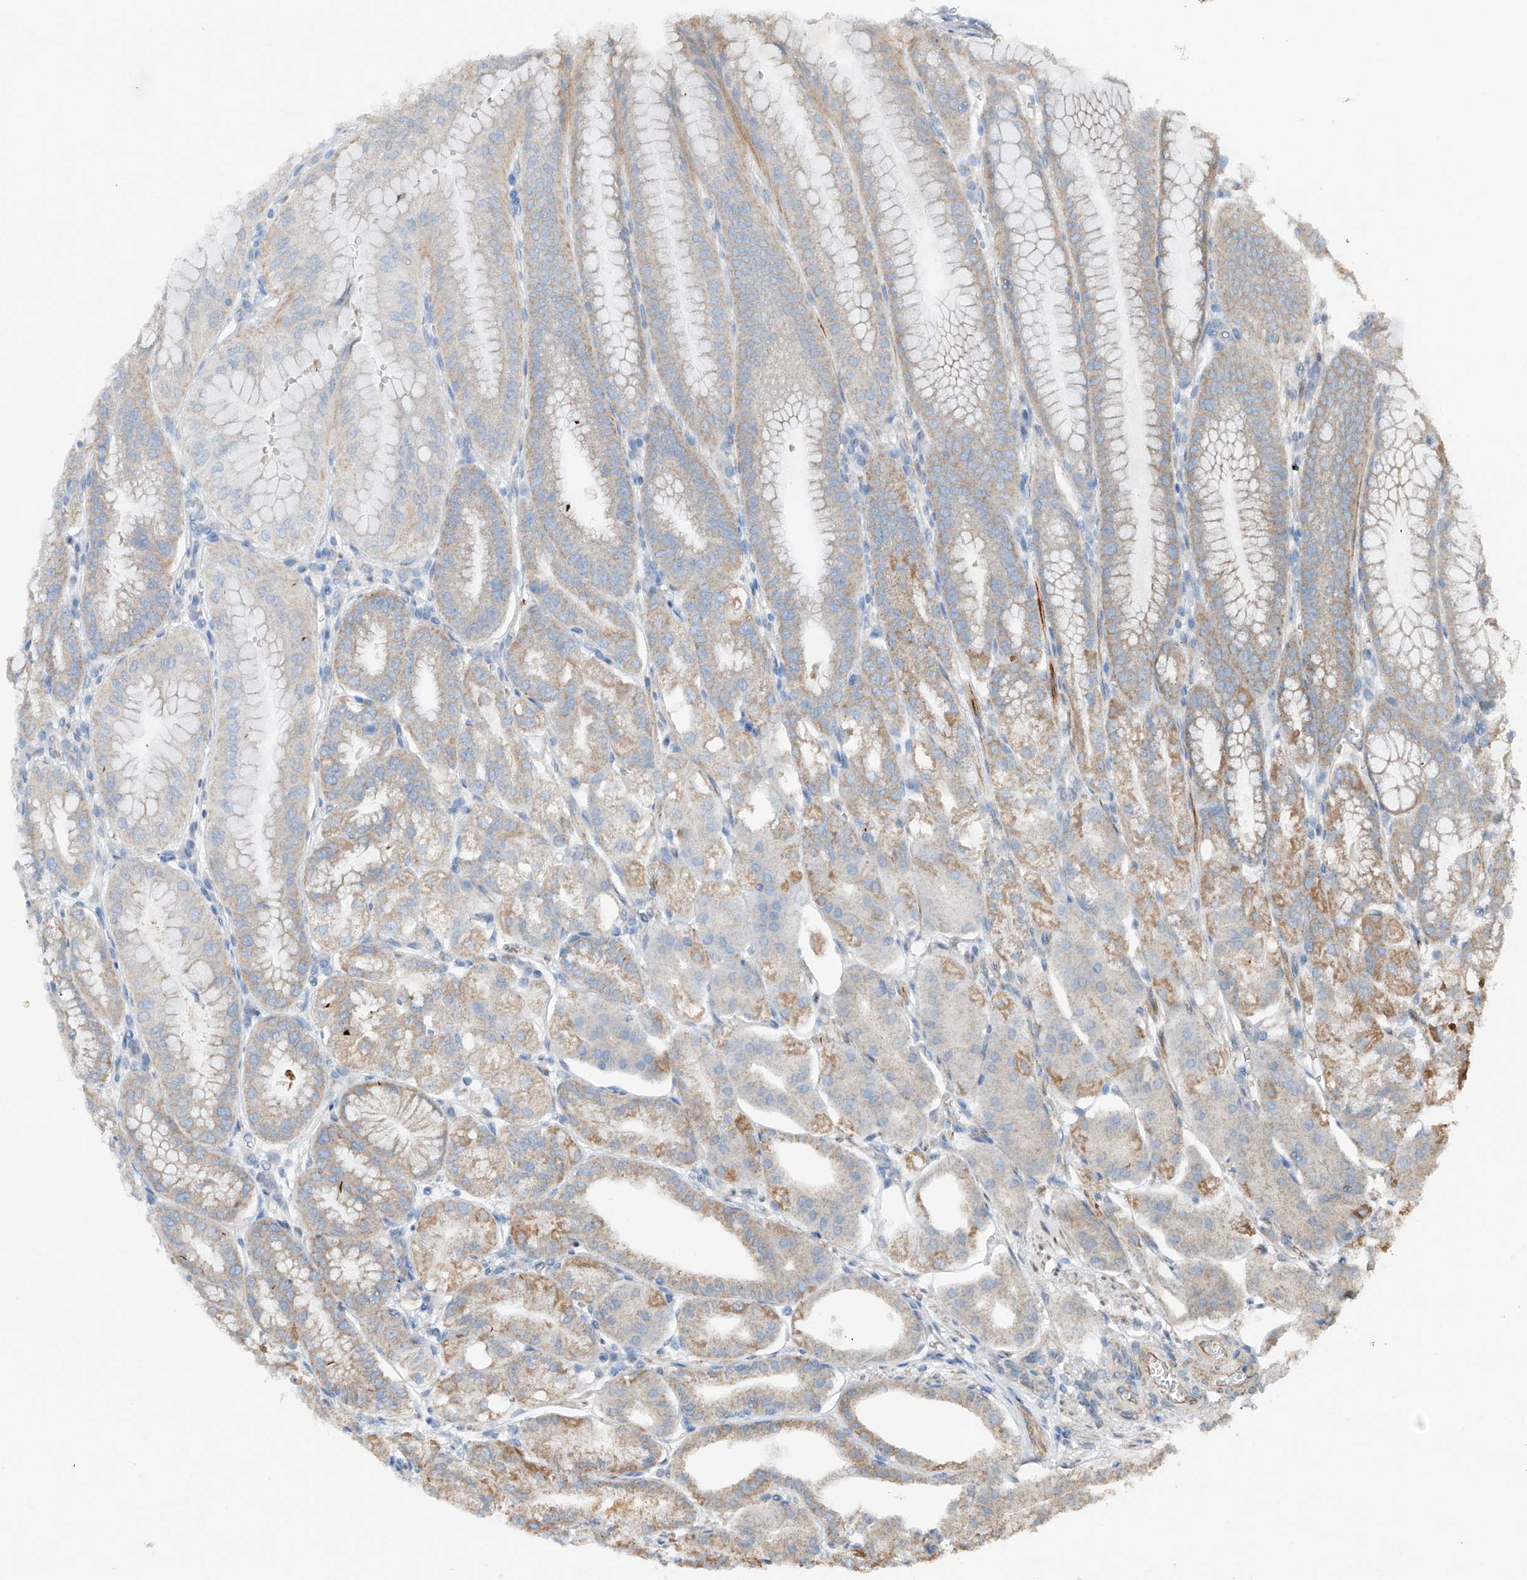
{"staining": {"intensity": "moderate", "quantity": "25%-75%", "location": "cytoplasmic/membranous"}, "tissue": "stomach", "cell_type": "Glandular cells", "image_type": "normal", "snomed": [{"axis": "morphology", "description": "Normal tissue, NOS"}, {"axis": "topography", "description": "Stomach, lower"}], "caption": "Stomach stained with IHC exhibits moderate cytoplasmic/membranous positivity in about 25%-75% of glandular cells. (DAB (3,3'-diaminobenzidine) = brown stain, brightfield microscopy at high magnification).", "gene": "AP4B1", "patient": {"sex": "male", "age": 71}}